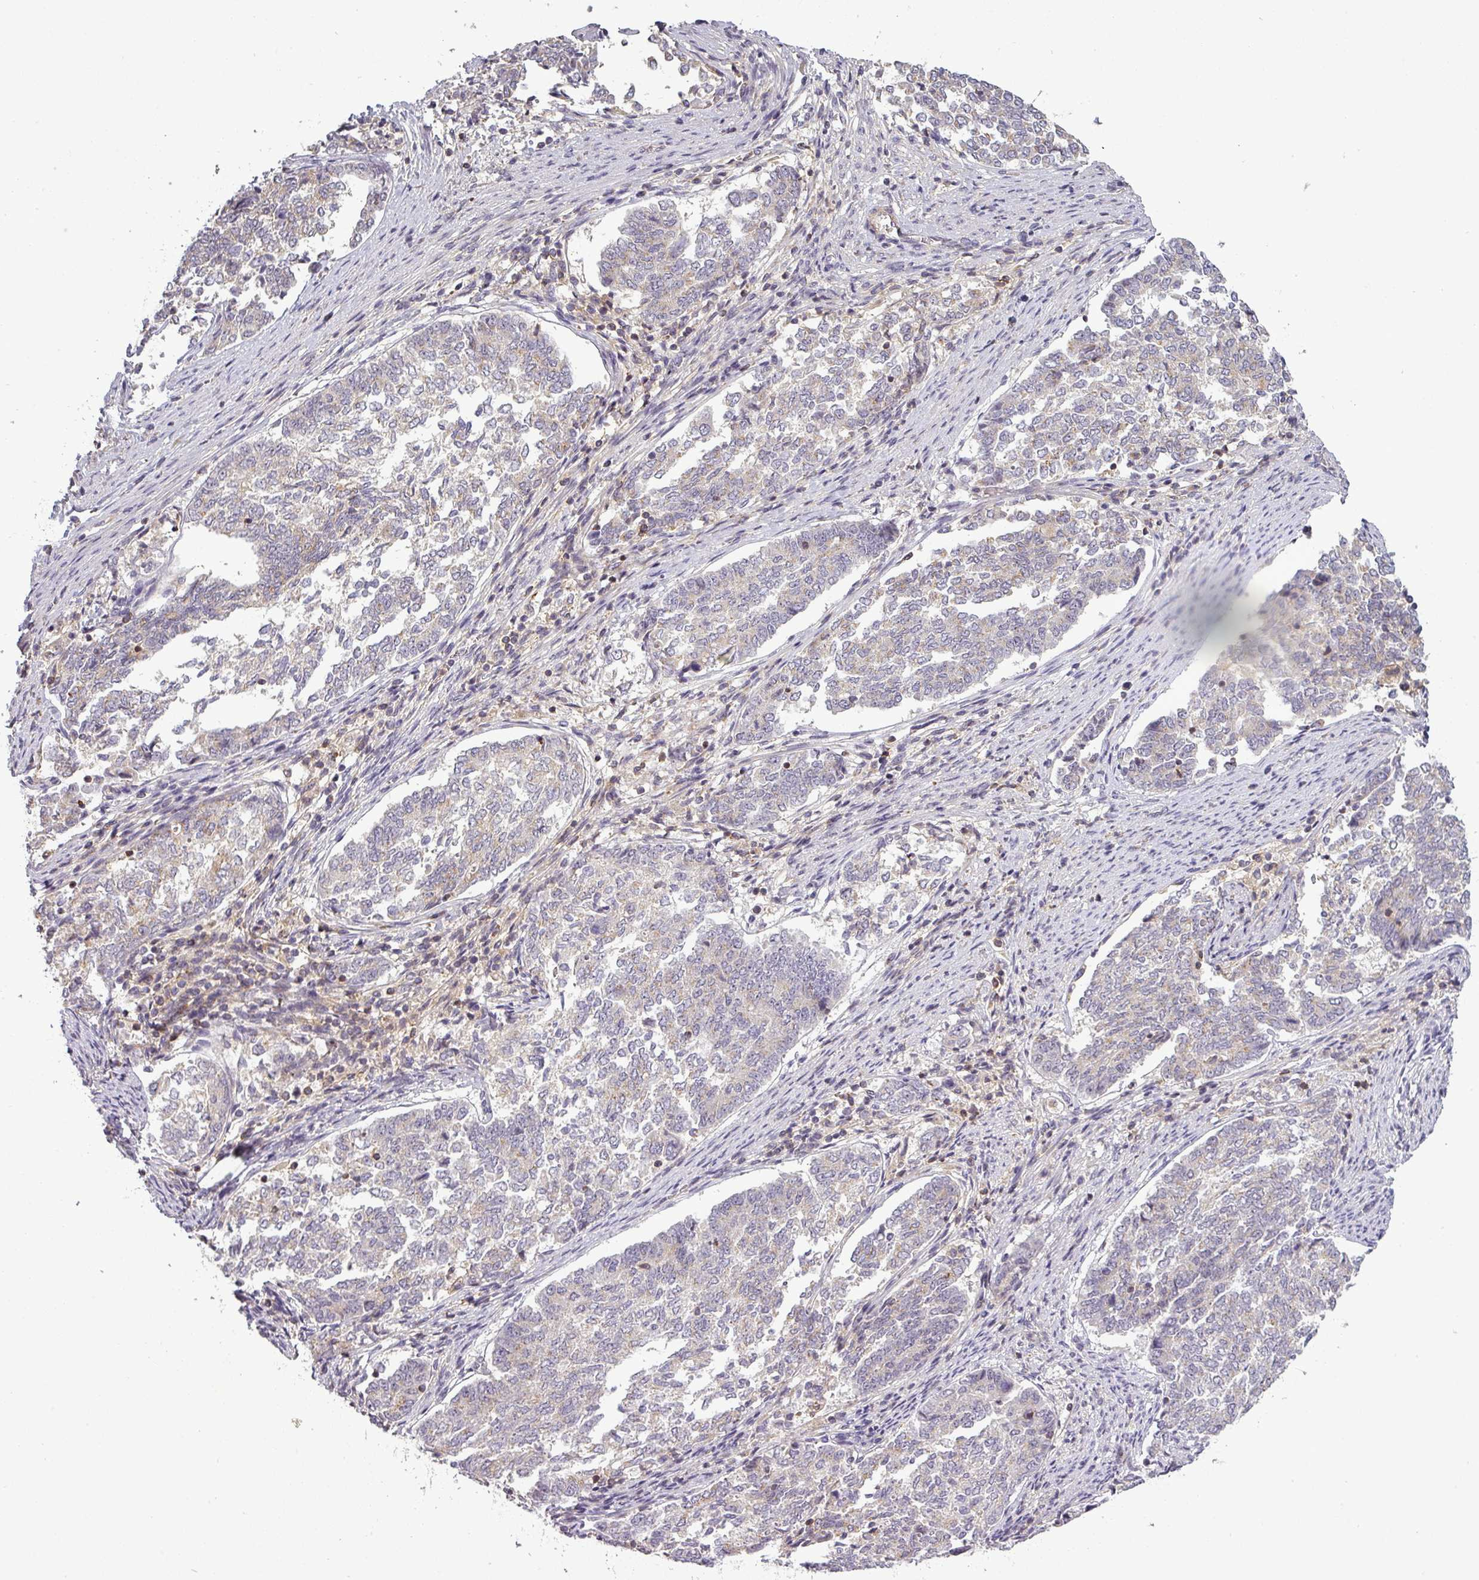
{"staining": {"intensity": "weak", "quantity": "<25%", "location": "cytoplasmic/membranous"}, "tissue": "endometrial cancer", "cell_type": "Tumor cells", "image_type": "cancer", "snomed": [{"axis": "morphology", "description": "Adenocarcinoma, NOS"}, {"axis": "topography", "description": "Endometrium"}], "caption": "Histopathology image shows no protein positivity in tumor cells of endometrial cancer tissue. The staining was performed using DAB to visualize the protein expression in brown, while the nuclei were stained in blue with hematoxylin (Magnification: 20x).", "gene": "NIN", "patient": {"sex": "female", "age": 80}}